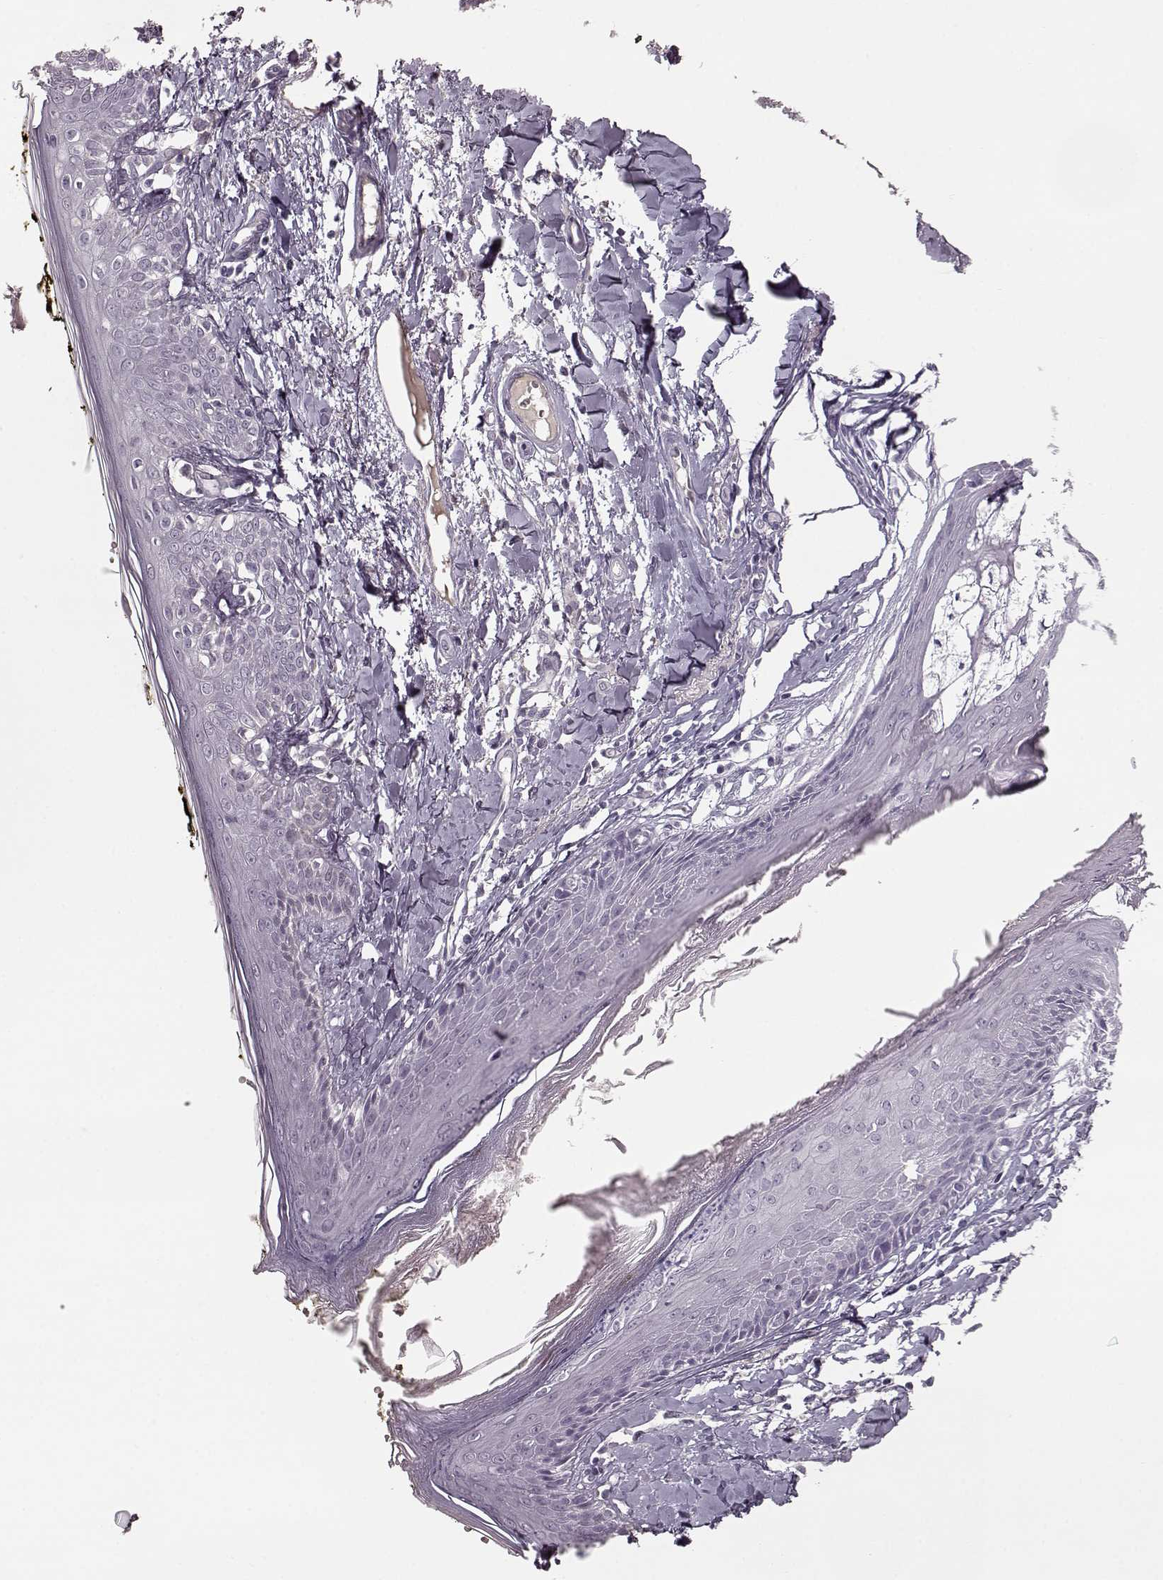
{"staining": {"intensity": "negative", "quantity": "none", "location": "none"}, "tissue": "skin", "cell_type": "Fibroblasts", "image_type": "normal", "snomed": [{"axis": "morphology", "description": "Normal tissue, NOS"}, {"axis": "topography", "description": "Skin"}], "caption": "Immunohistochemical staining of benign skin reveals no significant staining in fibroblasts.", "gene": "CCL19", "patient": {"sex": "male", "age": 76}}